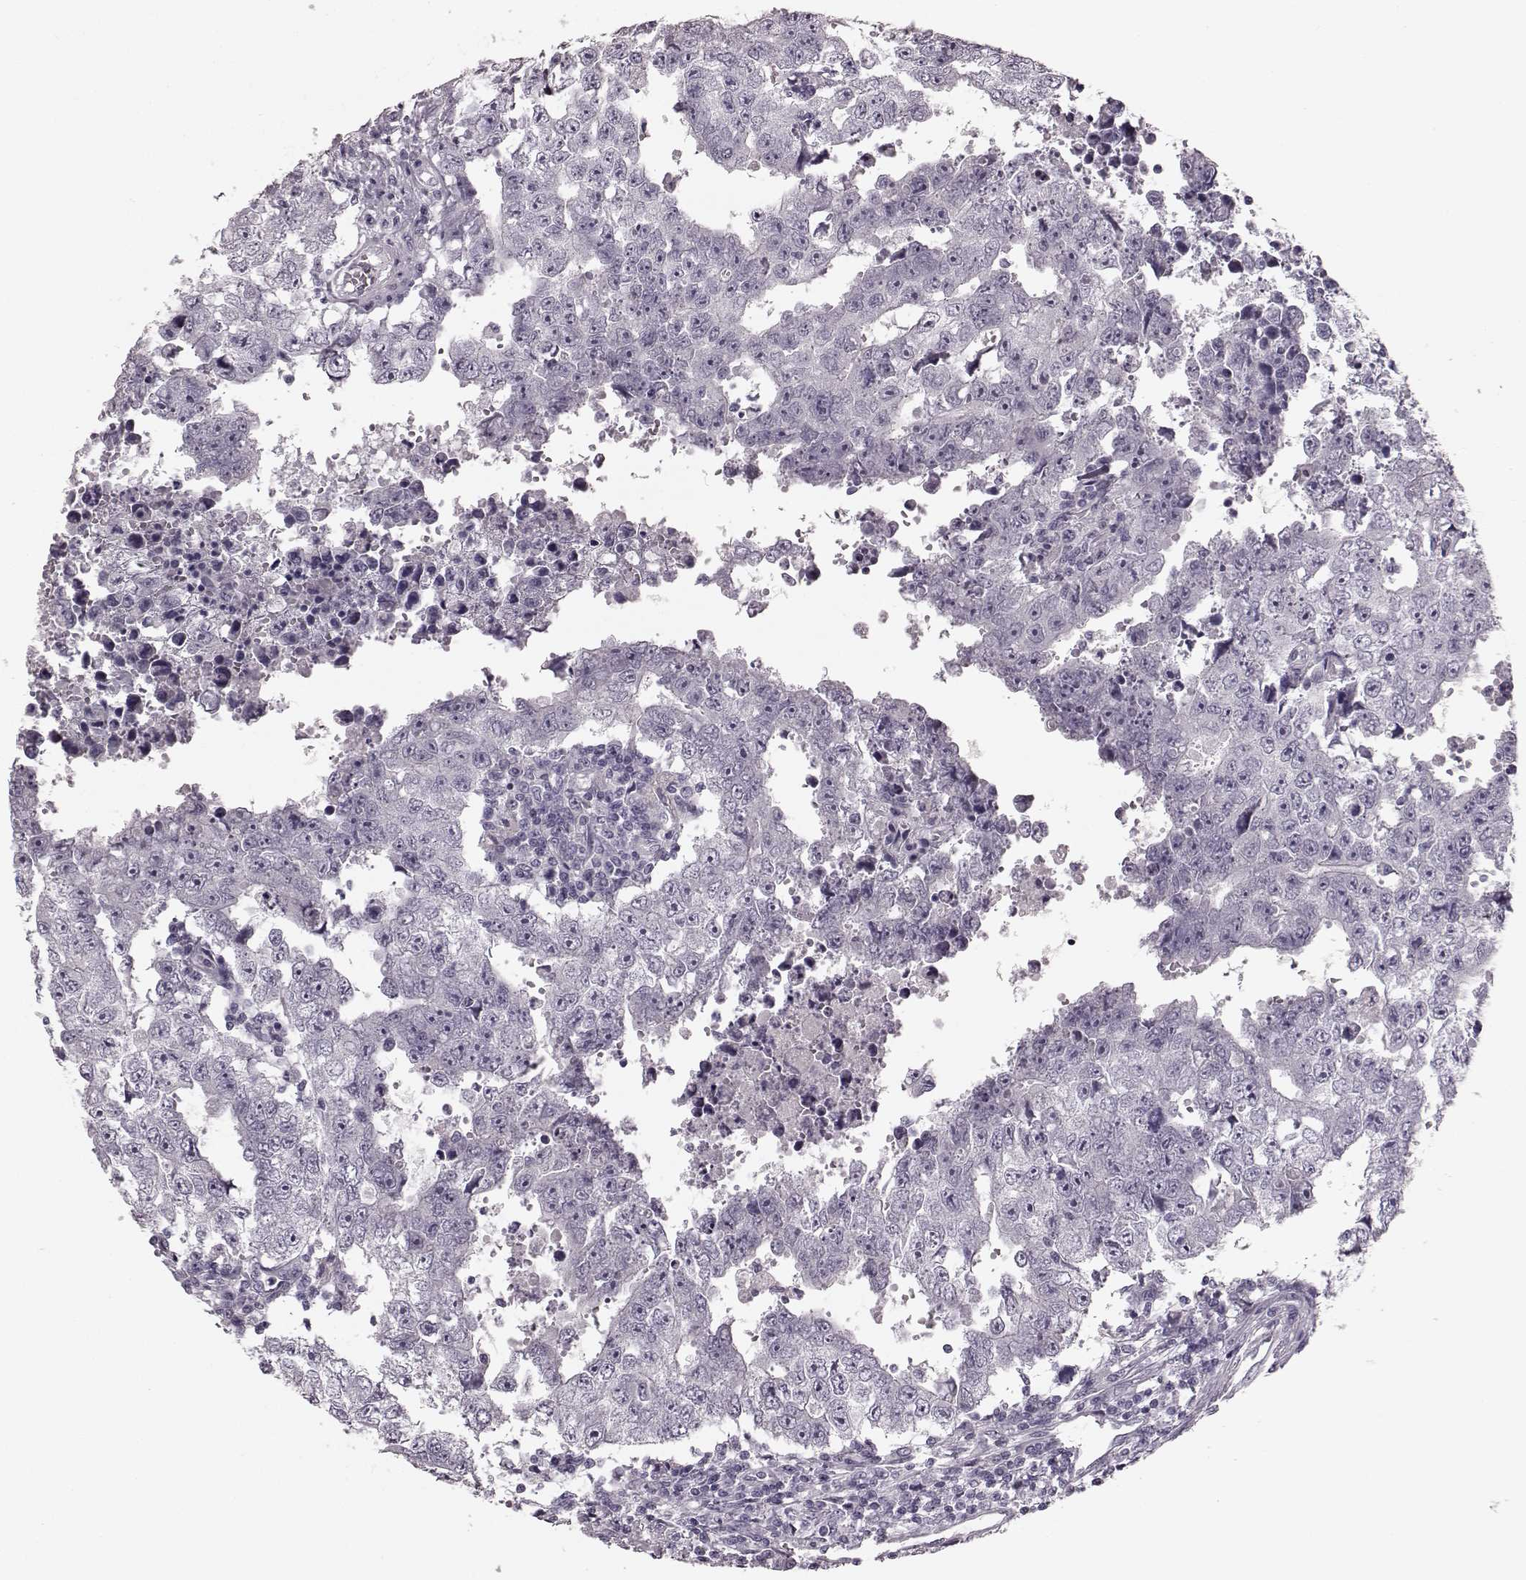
{"staining": {"intensity": "negative", "quantity": "none", "location": "none"}, "tissue": "testis cancer", "cell_type": "Tumor cells", "image_type": "cancer", "snomed": [{"axis": "morphology", "description": "Carcinoma, Embryonal, NOS"}, {"axis": "topography", "description": "Testis"}], "caption": "DAB immunohistochemical staining of human testis embryonal carcinoma shows no significant expression in tumor cells. Brightfield microscopy of immunohistochemistry stained with DAB (brown) and hematoxylin (blue), captured at high magnification.", "gene": "TRPM1", "patient": {"sex": "male", "age": 36}}